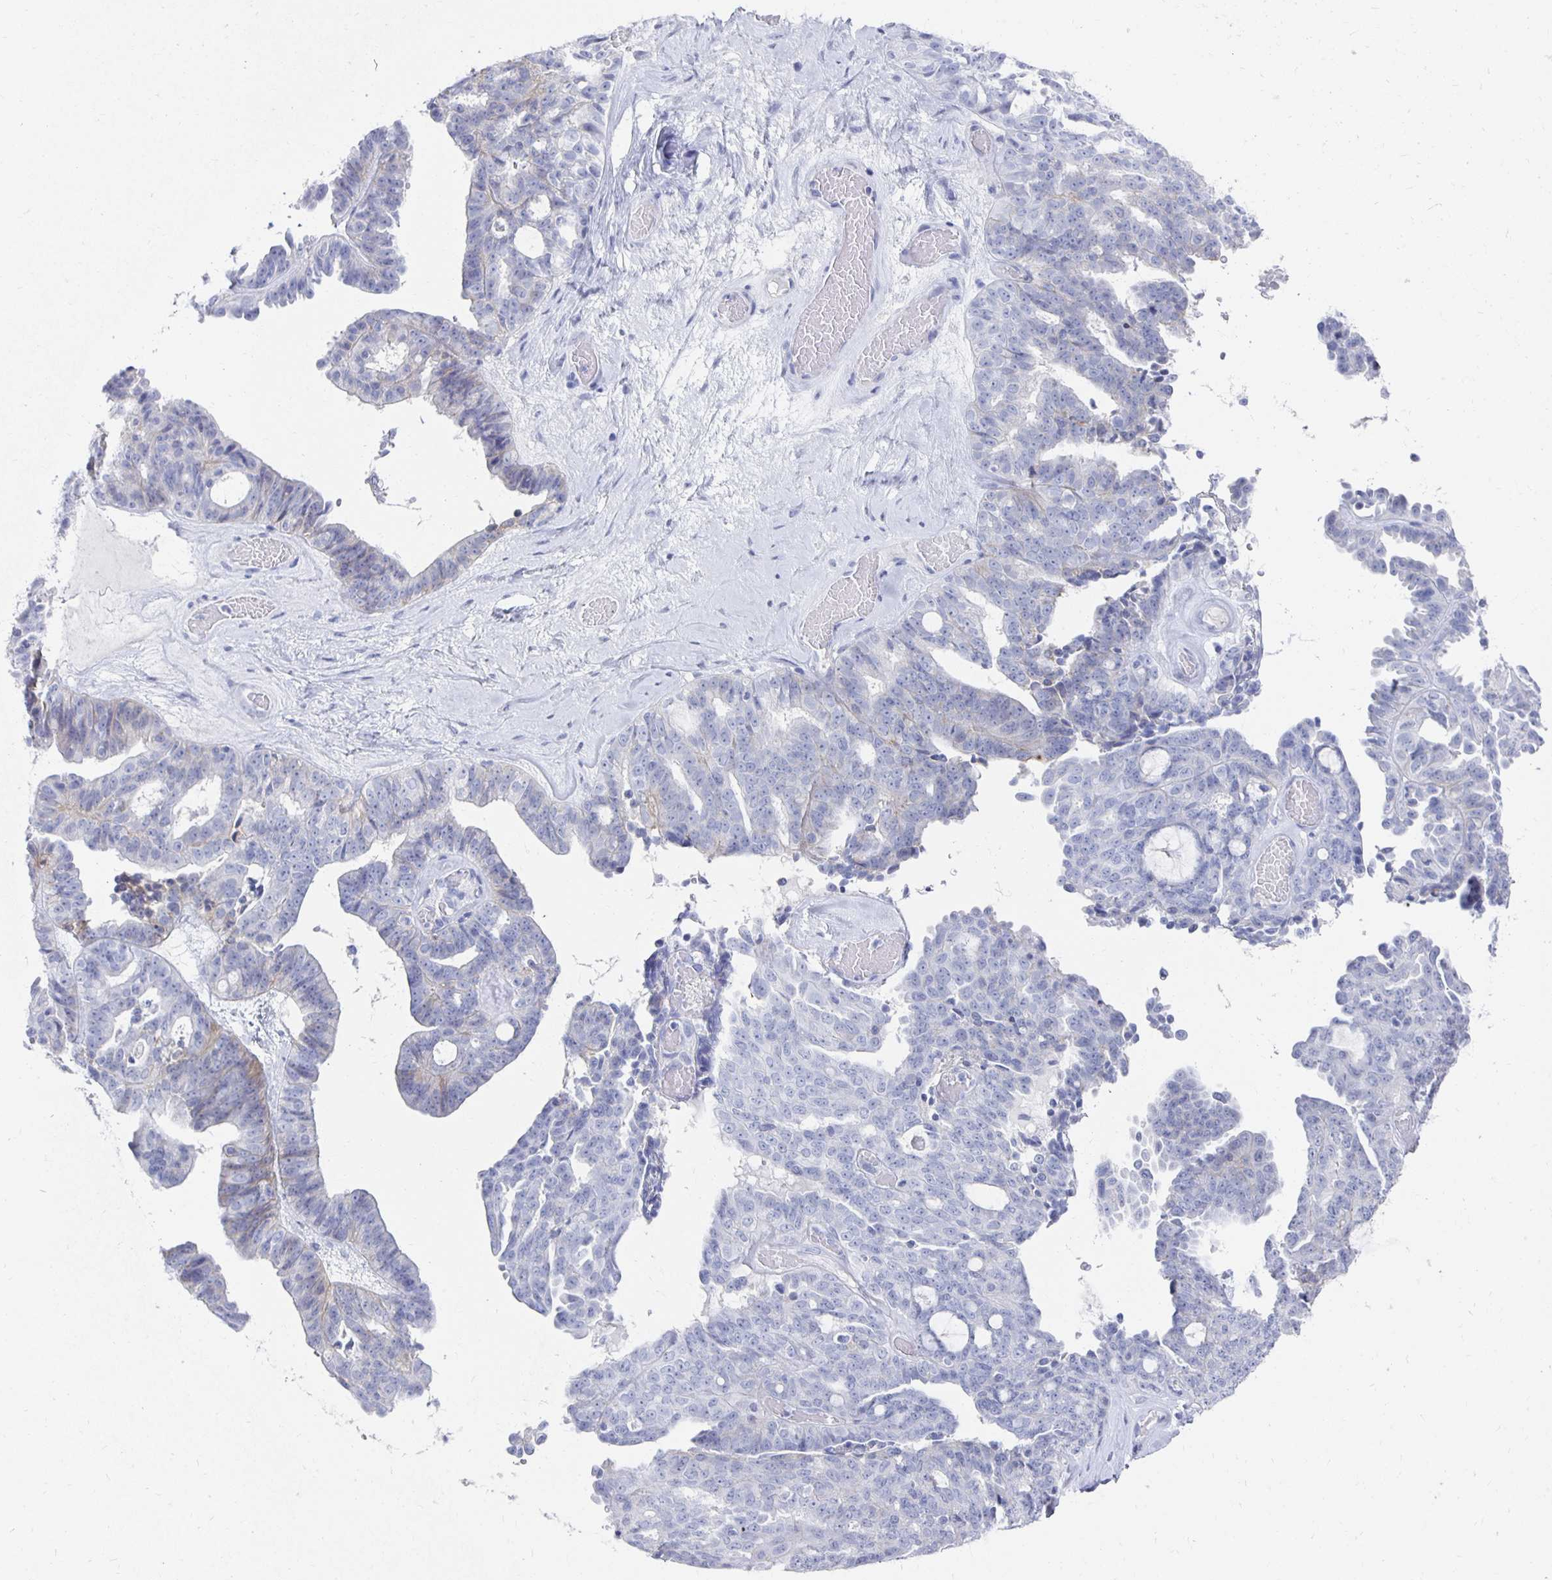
{"staining": {"intensity": "weak", "quantity": "<25%", "location": "cytoplasmic/membranous"}, "tissue": "ovarian cancer", "cell_type": "Tumor cells", "image_type": "cancer", "snomed": [{"axis": "morphology", "description": "Cystadenocarcinoma, serous, NOS"}, {"axis": "topography", "description": "Ovary"}], "caption": "This photomicrograph is of serous cystadenocarcinoma (ovarian) stained with immunohistochemistry (IHC) to label a protein in brown with the nuclei are counter-stained blue. There is no positivity in tumor cells. Brightfield microscopy of IHC stained with DAB (brown) and hematoxylin (blue), captured at high magnification.", "gene": "PRDM7", "patient": {"sex": "female", "age": 71}}